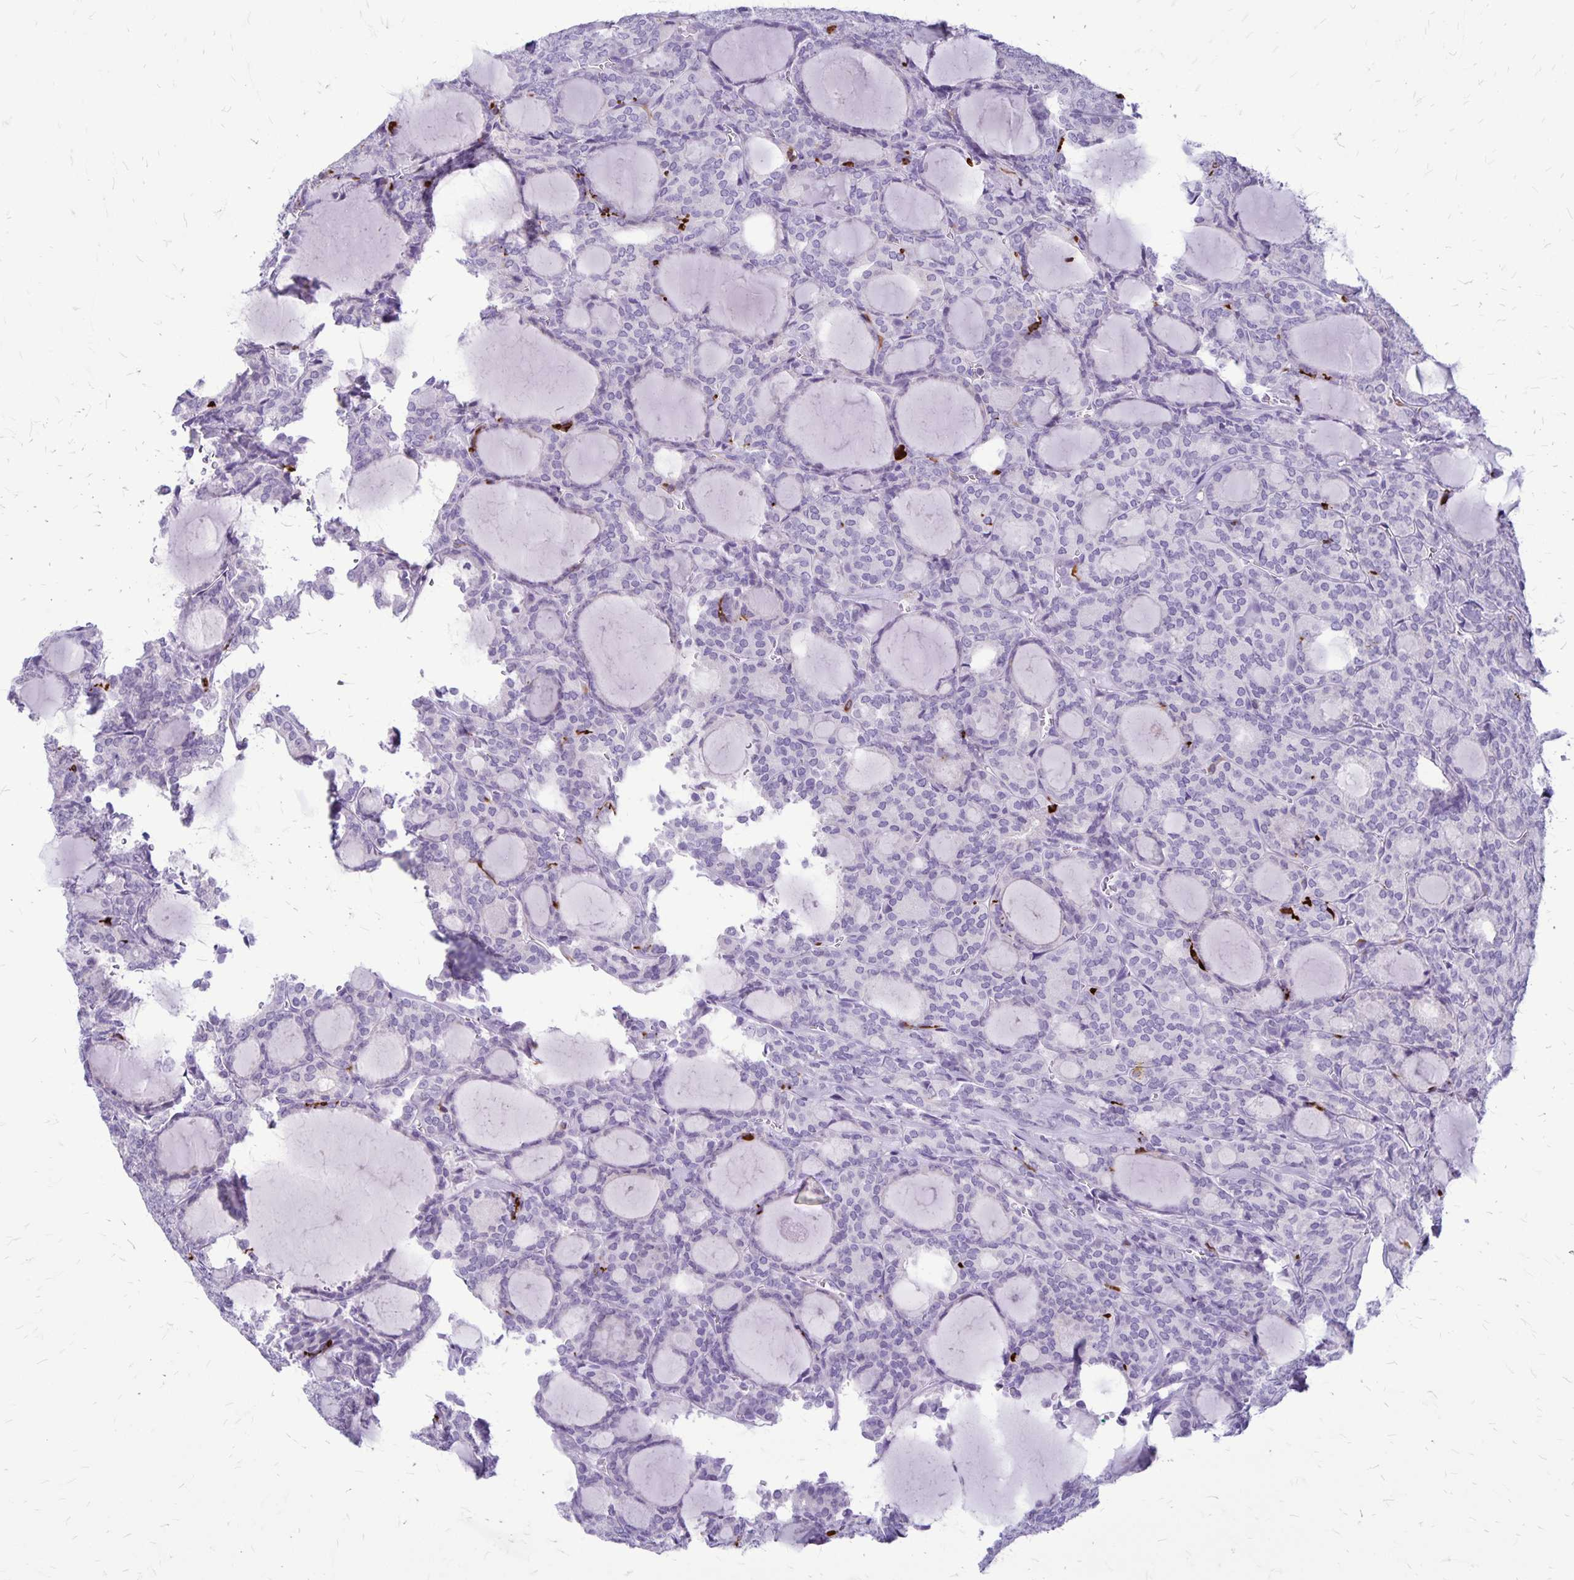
{"staining": {"intensity": "negative", "quantity": "none", "location": "none"}, "tissue": "thyroid cancer", "cell_type": "Tumor cells", "image_type": "cancer", "snomed": [{"axis": "morphology", "description": "Follicular adenoma carcinoma, NOS"}, {"axis": "topography", "description": "Thyroid gland"}], "caption": "A histopathology image of thyroid cancer stained for a protein displays no brown staining in tumor cells.", "gene": "RTN1", "patient": {"sex": "male", "age": 74}}